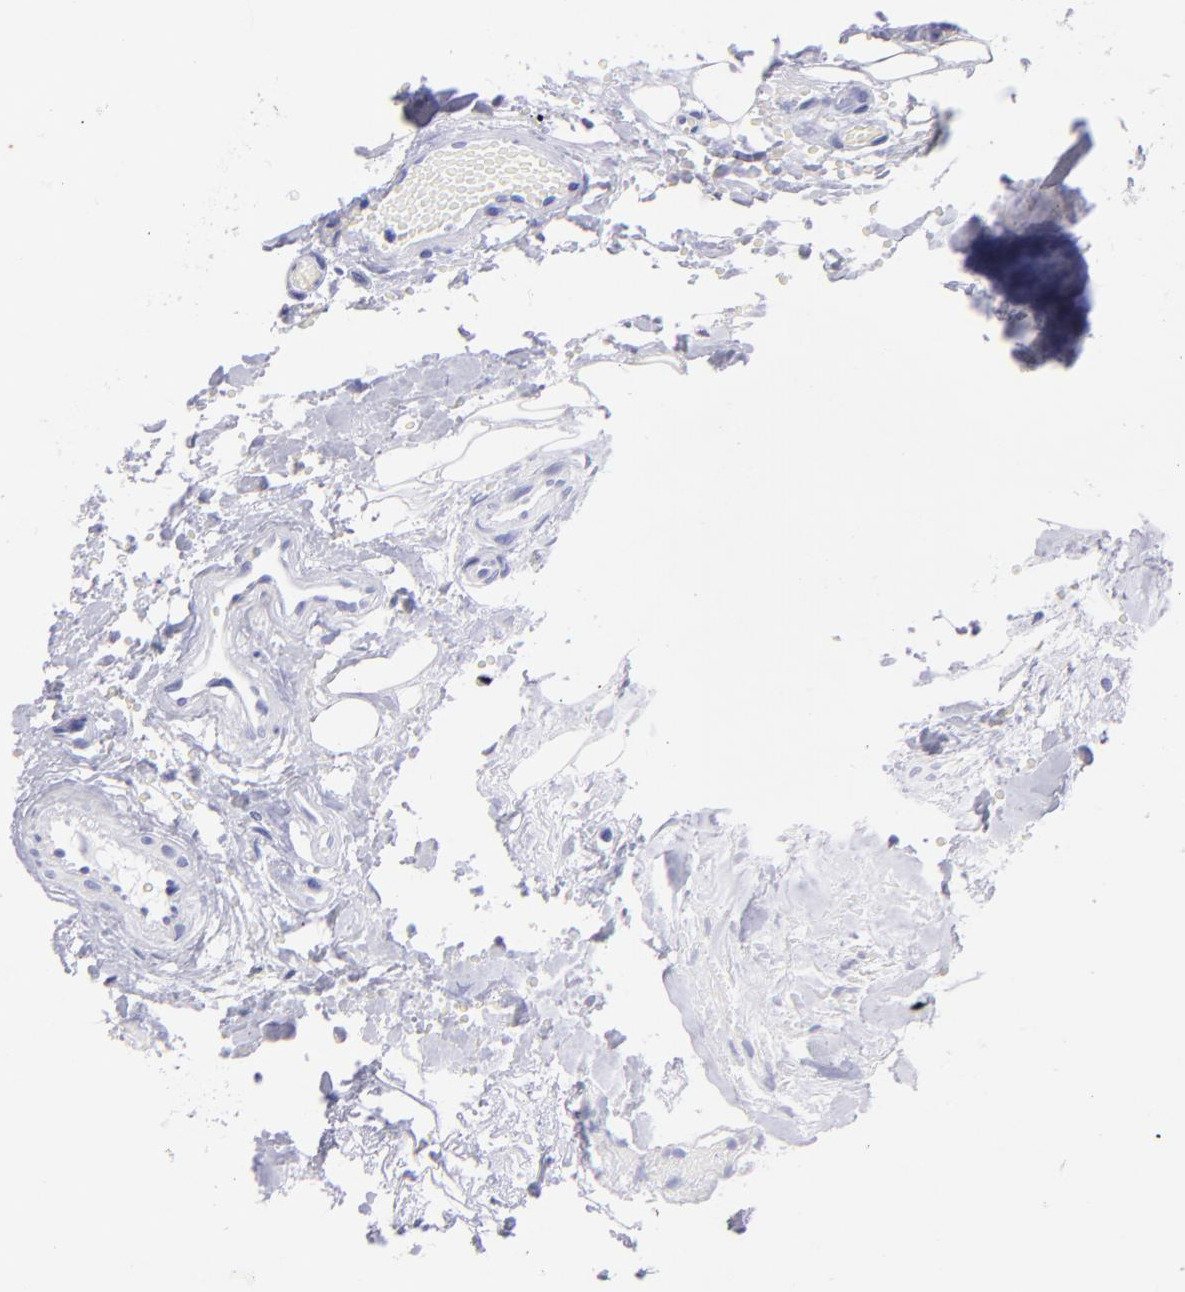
{"staining": {"intensity": "negative", "quantity": "none", "location": "none"}, "tissue": "head and neck cancer", "cell_type": "Tumor cells", "image_type": "cancer", "snomed": [{"axis": "morphology", "description": "Squamous cell carcinoma, NOS"}, {"axis": "topography", "description": "Salivary gland"}, {"axis": "topography", "description": "Head-Neck"}], "caption": "Immunohistochemistry (IHC) micrograph of human squamous cell carcinoma (head and neck) stained for a protein (brown), which reveals no positivity in tumor cells.", "gene": "PIP", "patient": {"sex": "male", "age": 70}}